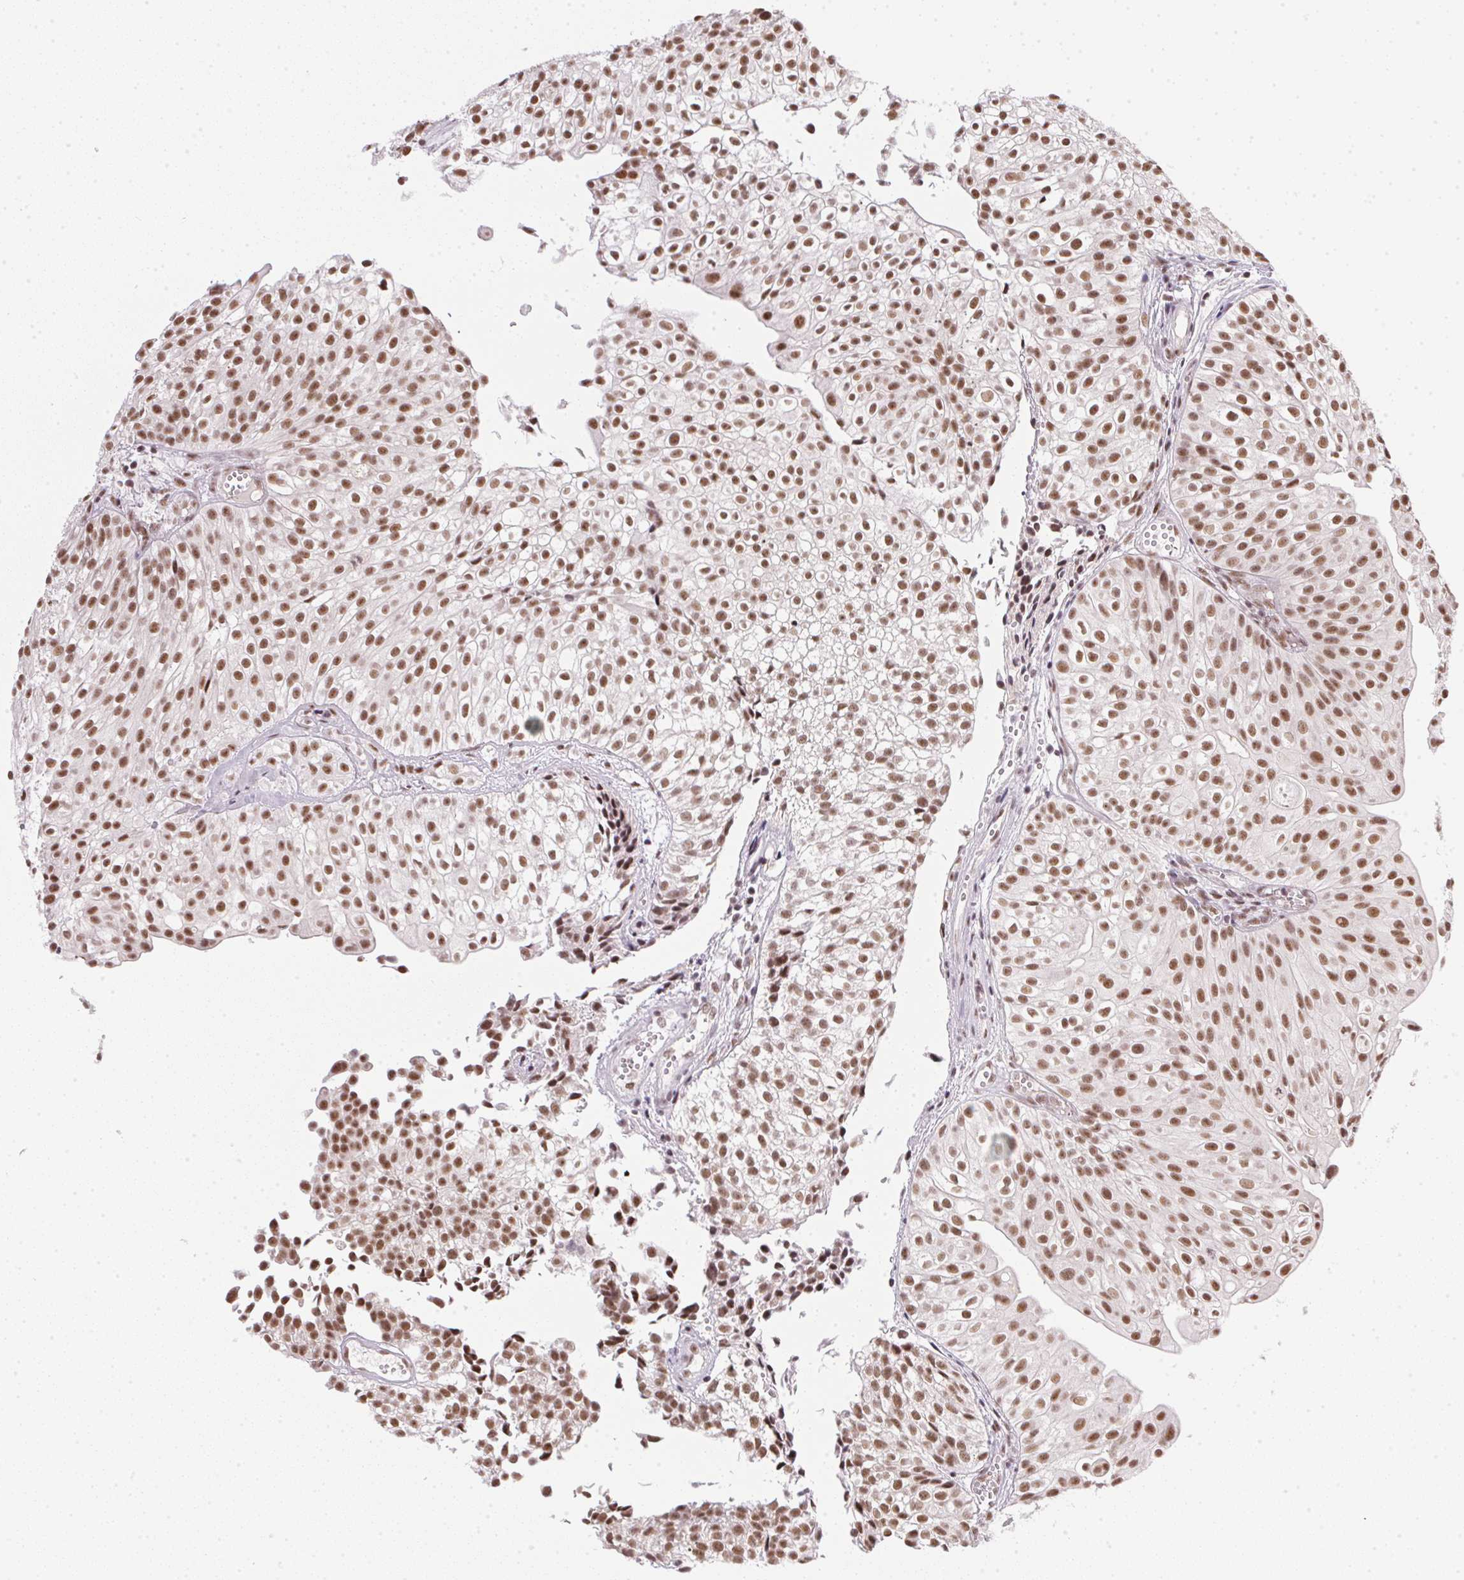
{"staining": {"intensity": "moderate", "quantity": ">75%", "location": "nuclear"}, "tissue": "urothelial cancer", "cell_type": "Tumor cells", "image_type": "cancer", "snomed": [{"axis": "morphology", "description": "Urothelial carcinoma, Low grade"}, {"axis": "topography", "description": "Urinary bladder"}], "caption": "Tumor cells demonstrate medium levels of moderate nuclear expression in approximately >75% of cells in human low-grade urothelial carcinoma.", "gene": "SRSF7", "patient": {"sex": "male", "age": 70}}